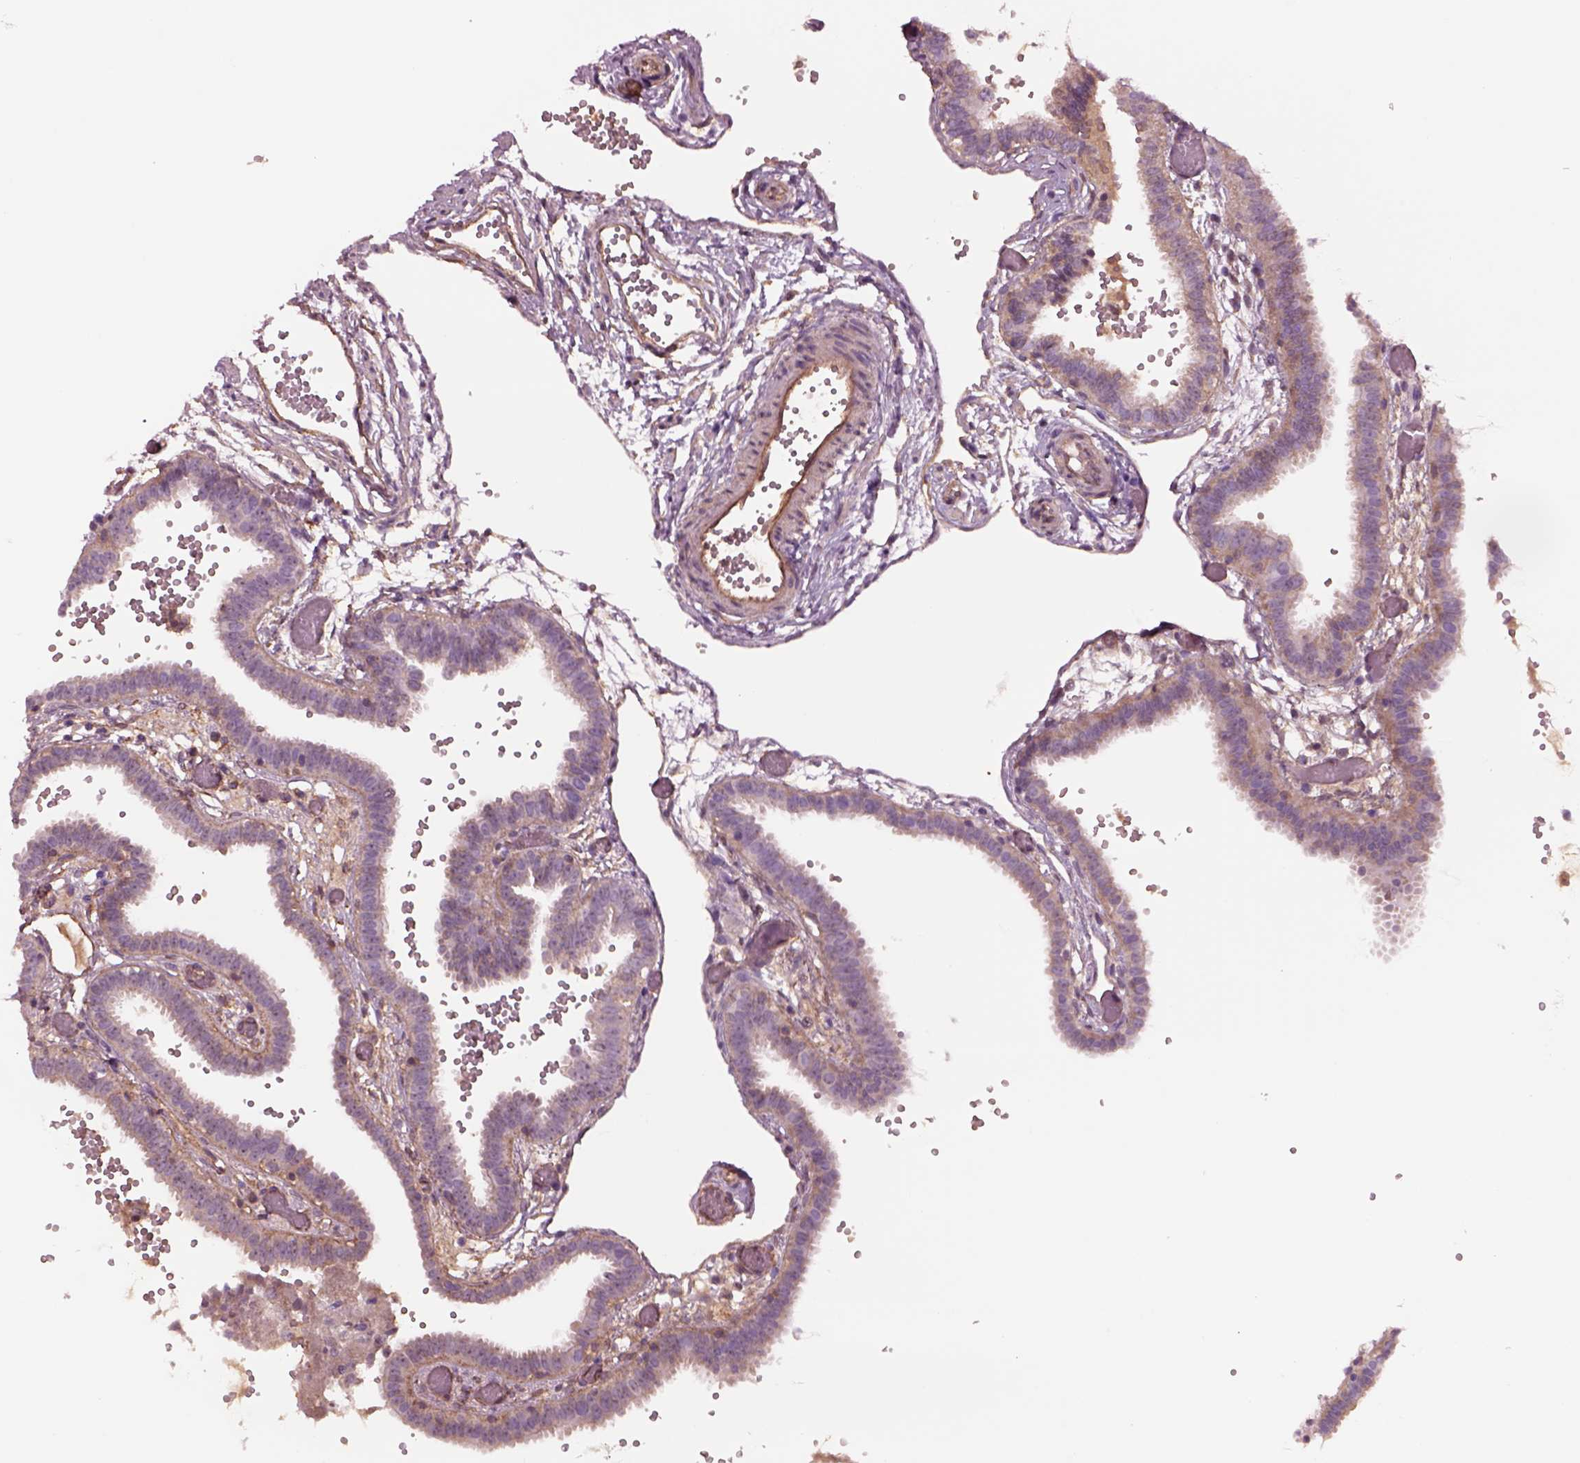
{"staining": {"intensity": "weak", "quantity": "25%-75%", "location": "cytoplasmic/membranous"}, "tissue": "fallopian tube", "cell_type": "Glandular cells", "image_type": "normal", "snomed": [{"axis": "morphology", "description": "Normal tissue, NOS"}, {"axis": "topography", "description": "Fallopian tube"}], "caption": "A brown stain shows weak cytoplasmic/membranous positivity of a protein in glandular cells of normal human fallopian tube. Immunohistochemistry stains the protein in brown and the nuclei are stained blue.", "gene": "HTR1B", "patient": {"sex": "female", "age": 37}}